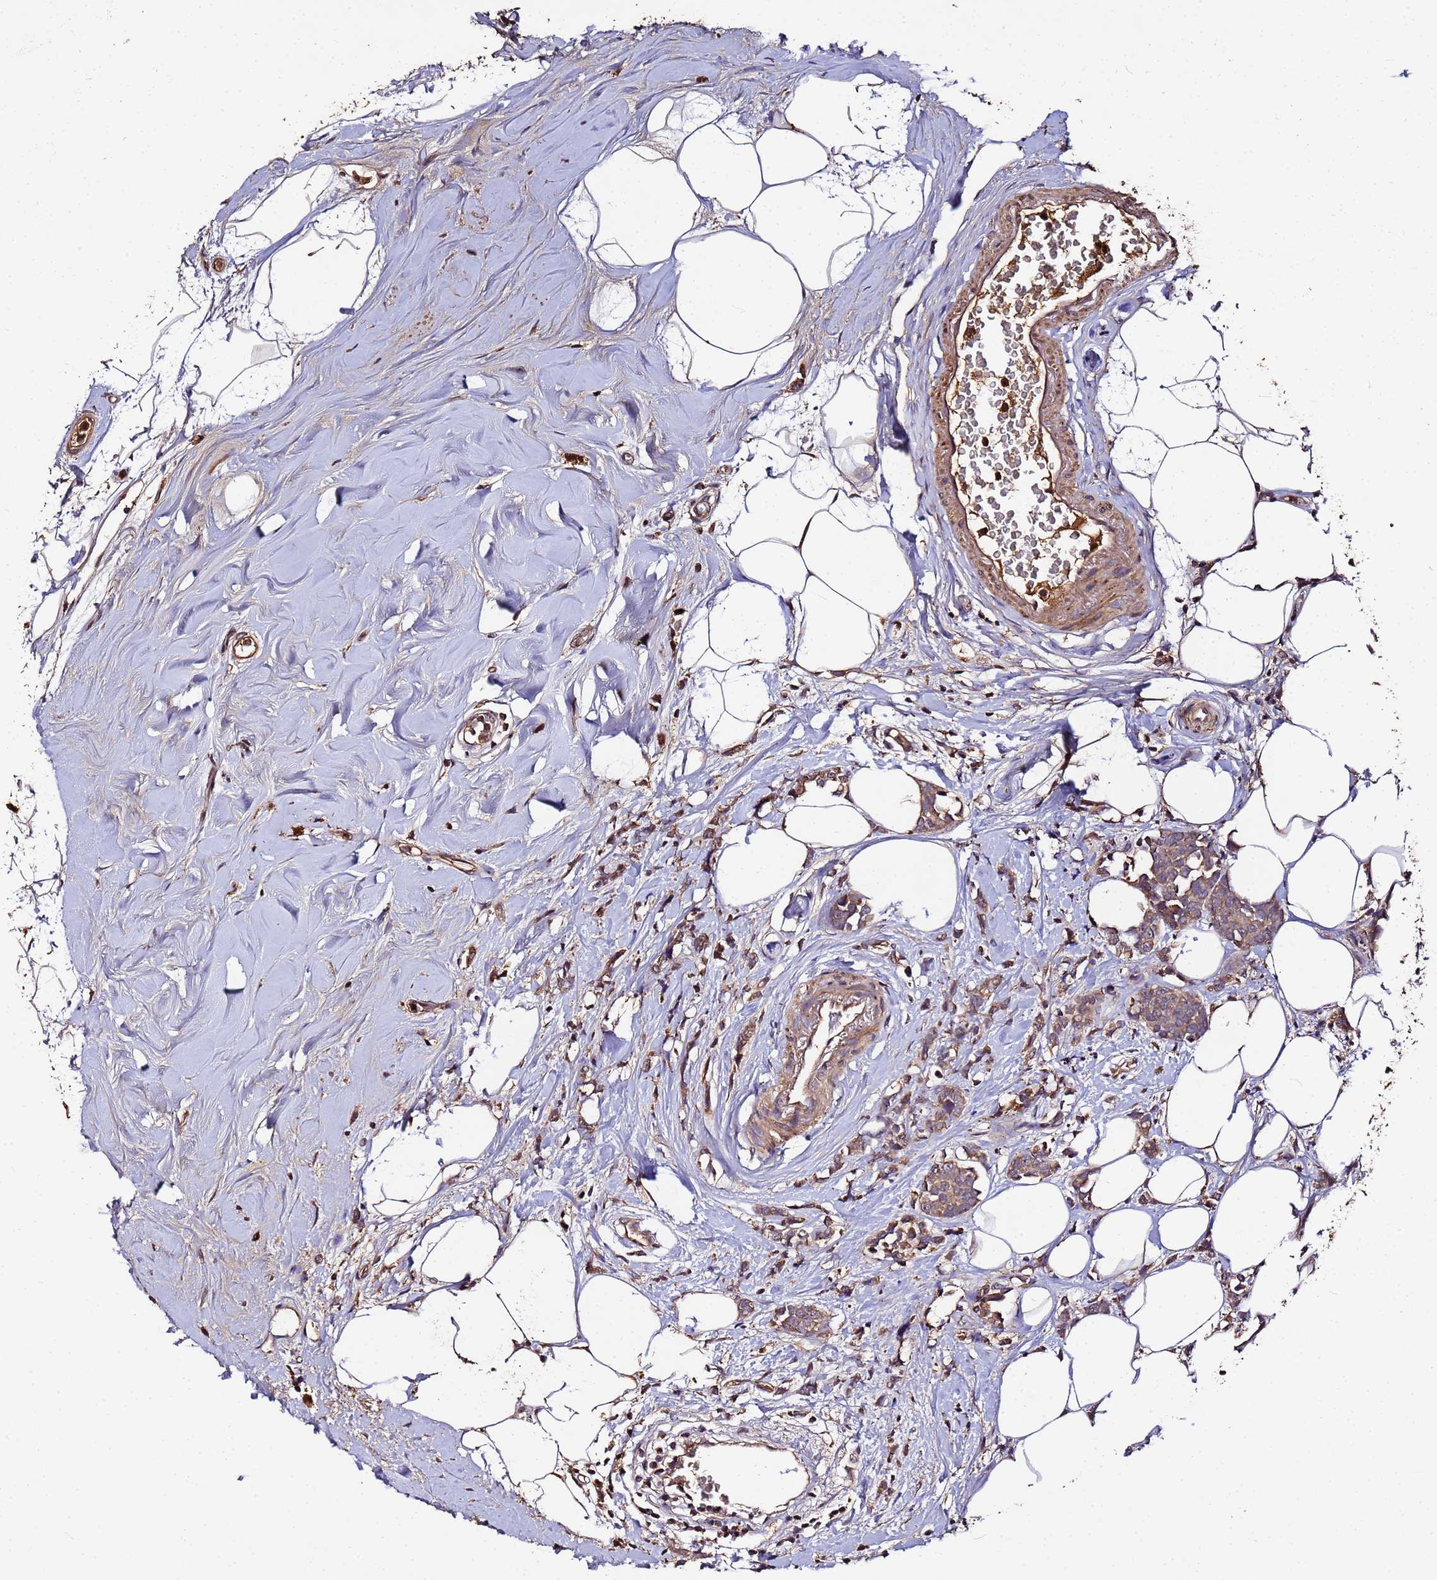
{"staining": {"intensity": "moderate", "quantity": ">75%", "location": "cytoplasmic/membranous"}, "tissue": "breast cancer", "cell_type": "Tumor cells", "image_type": "cancer", "snomed": [{"axis": "morphology", "description": "Lobular carcinoma"}, {"axis": "topography", "description": "Breast"}], "caption": "High-magnification brightfield microscopy of lobular carcinoma (breast) stained with DAB (brown) and counterstained with hematoxylin (blue). tumor cells exhibit moderate cytoplasmic/membranous staining is seen in about>75% of cells.", "gene": "MTERF1", "patient": {"sex": "female", "age": 58}}